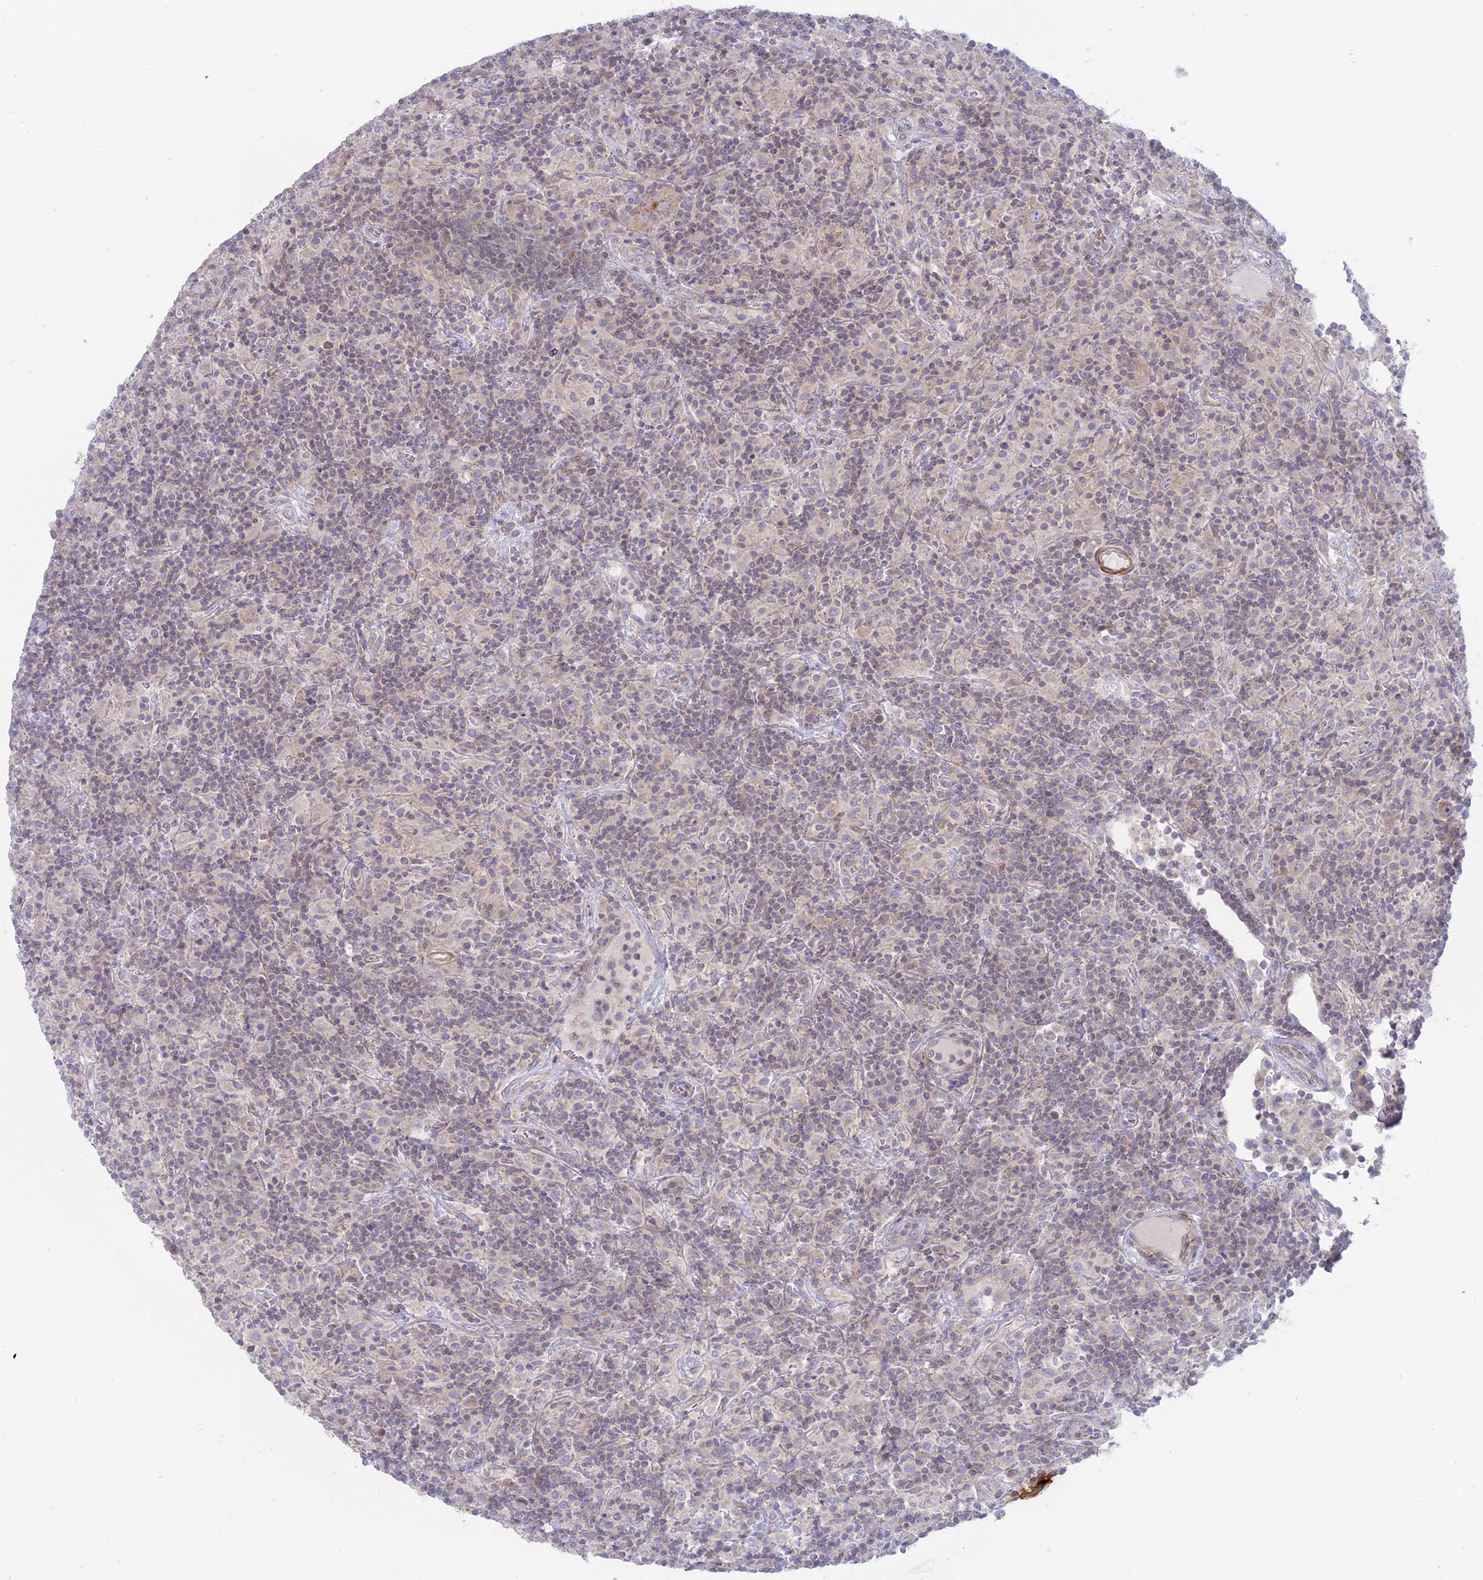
{"staining": {"intensity": "negative", "quantity": "none", "location": "none"}, "tissue": "lymphoma", "cell_type": "Tumor cells", "image_type": "cancer", "snomed": [{"axis": "morphology", "description": "Hodgkin's disease, NOS"}, {"axis": "topography", "description": "Lymph node"}], "caption": "Photomicrograph shows no protein positivity in tumor cells of Hodgkin's disease tissue.", "gene": "MYO5B", "patient": {"sex": "male", "age": 70}}